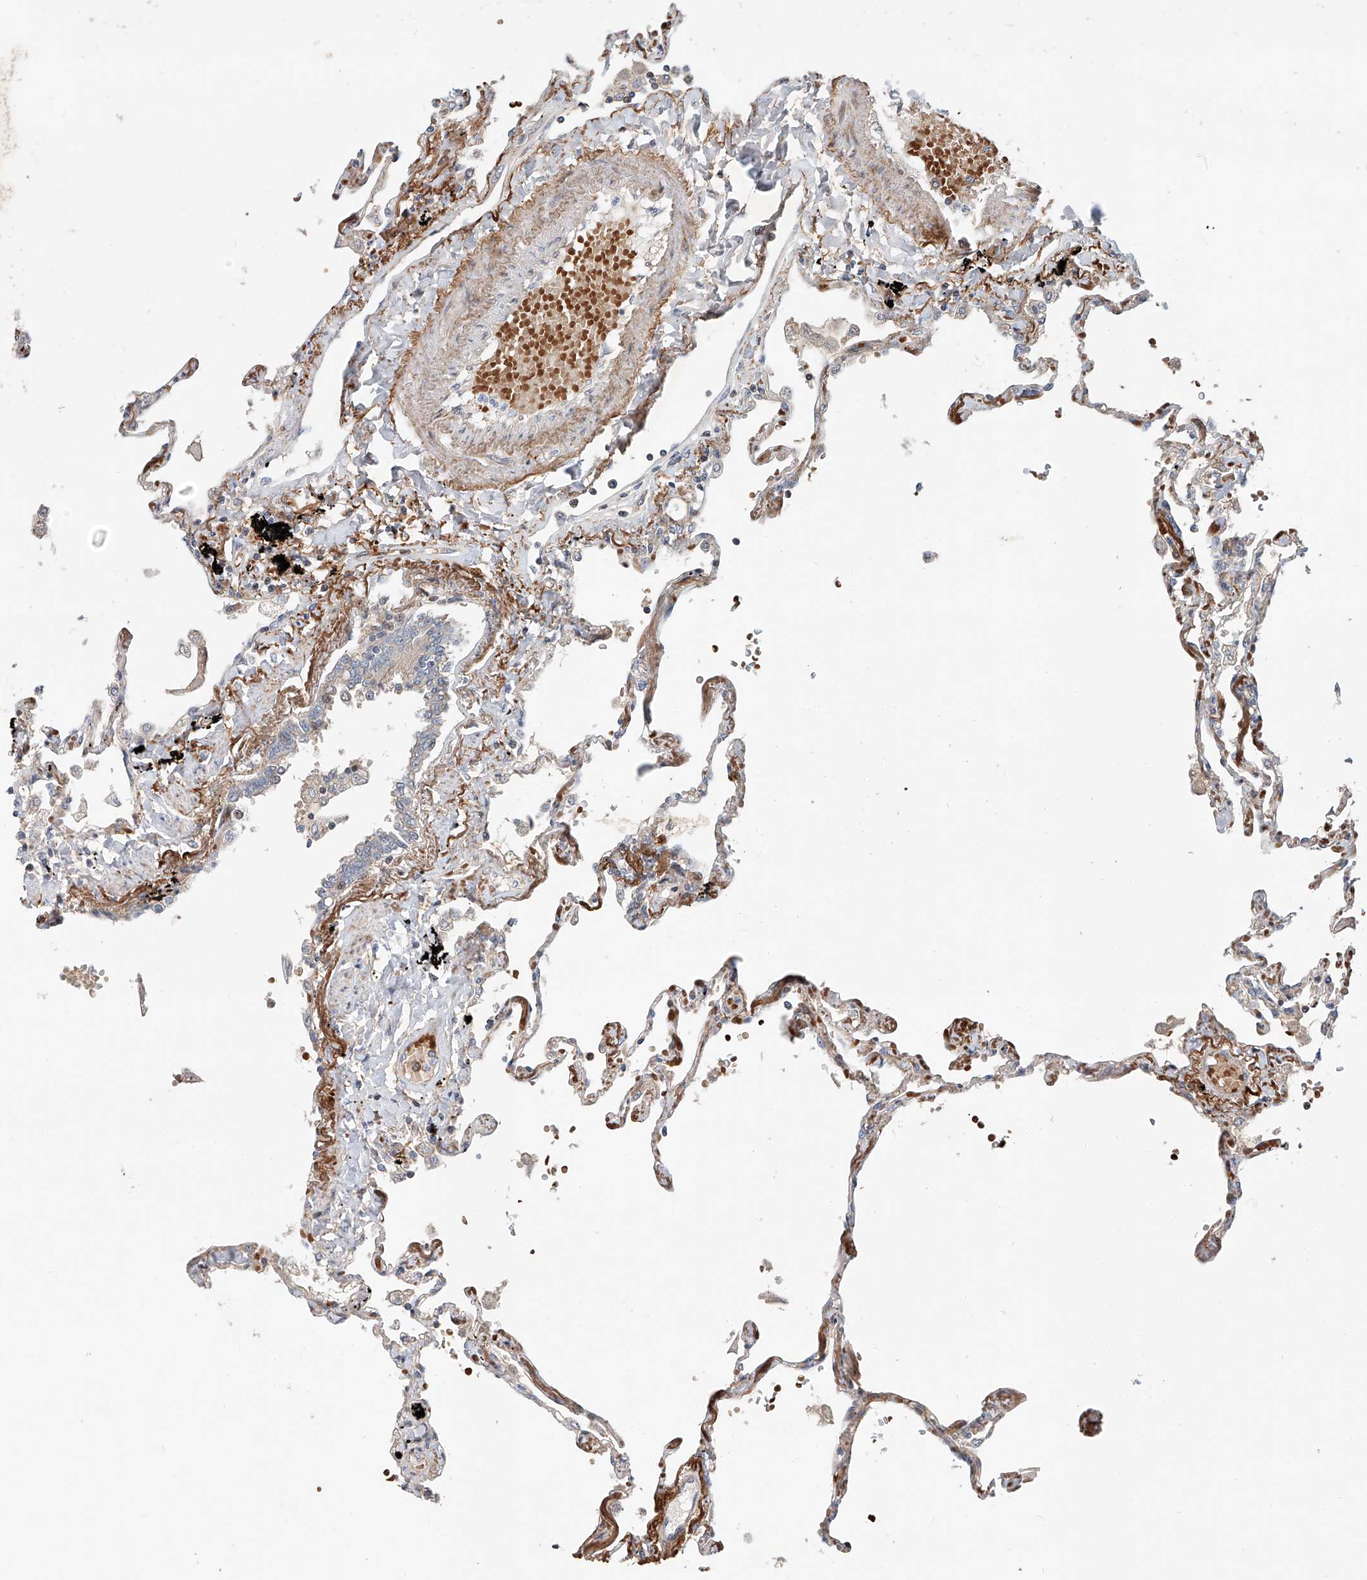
{"staining": {"intensity": "weak", "quantity": "25%-75%", "location": "cytoplasmic/membranous"}, "tissue": "lung", "cell_type": "Alveolar cells", "image_type": "normal", "snomed": [{"axis": "morphology", "description": "Normal tissue, NOS"}, {"axis": "topography", "description": "Lung"}], "caption": "DAB (3,3'-diaminobenzidine) immunohistochemical staining of unremarkable human lung reveals weak cytoplasmic/membranous protein expression in approximately 25%-75% of alveolar cells.", "gene": "USF3", "patient": {"sex": "female", "age": 67}}